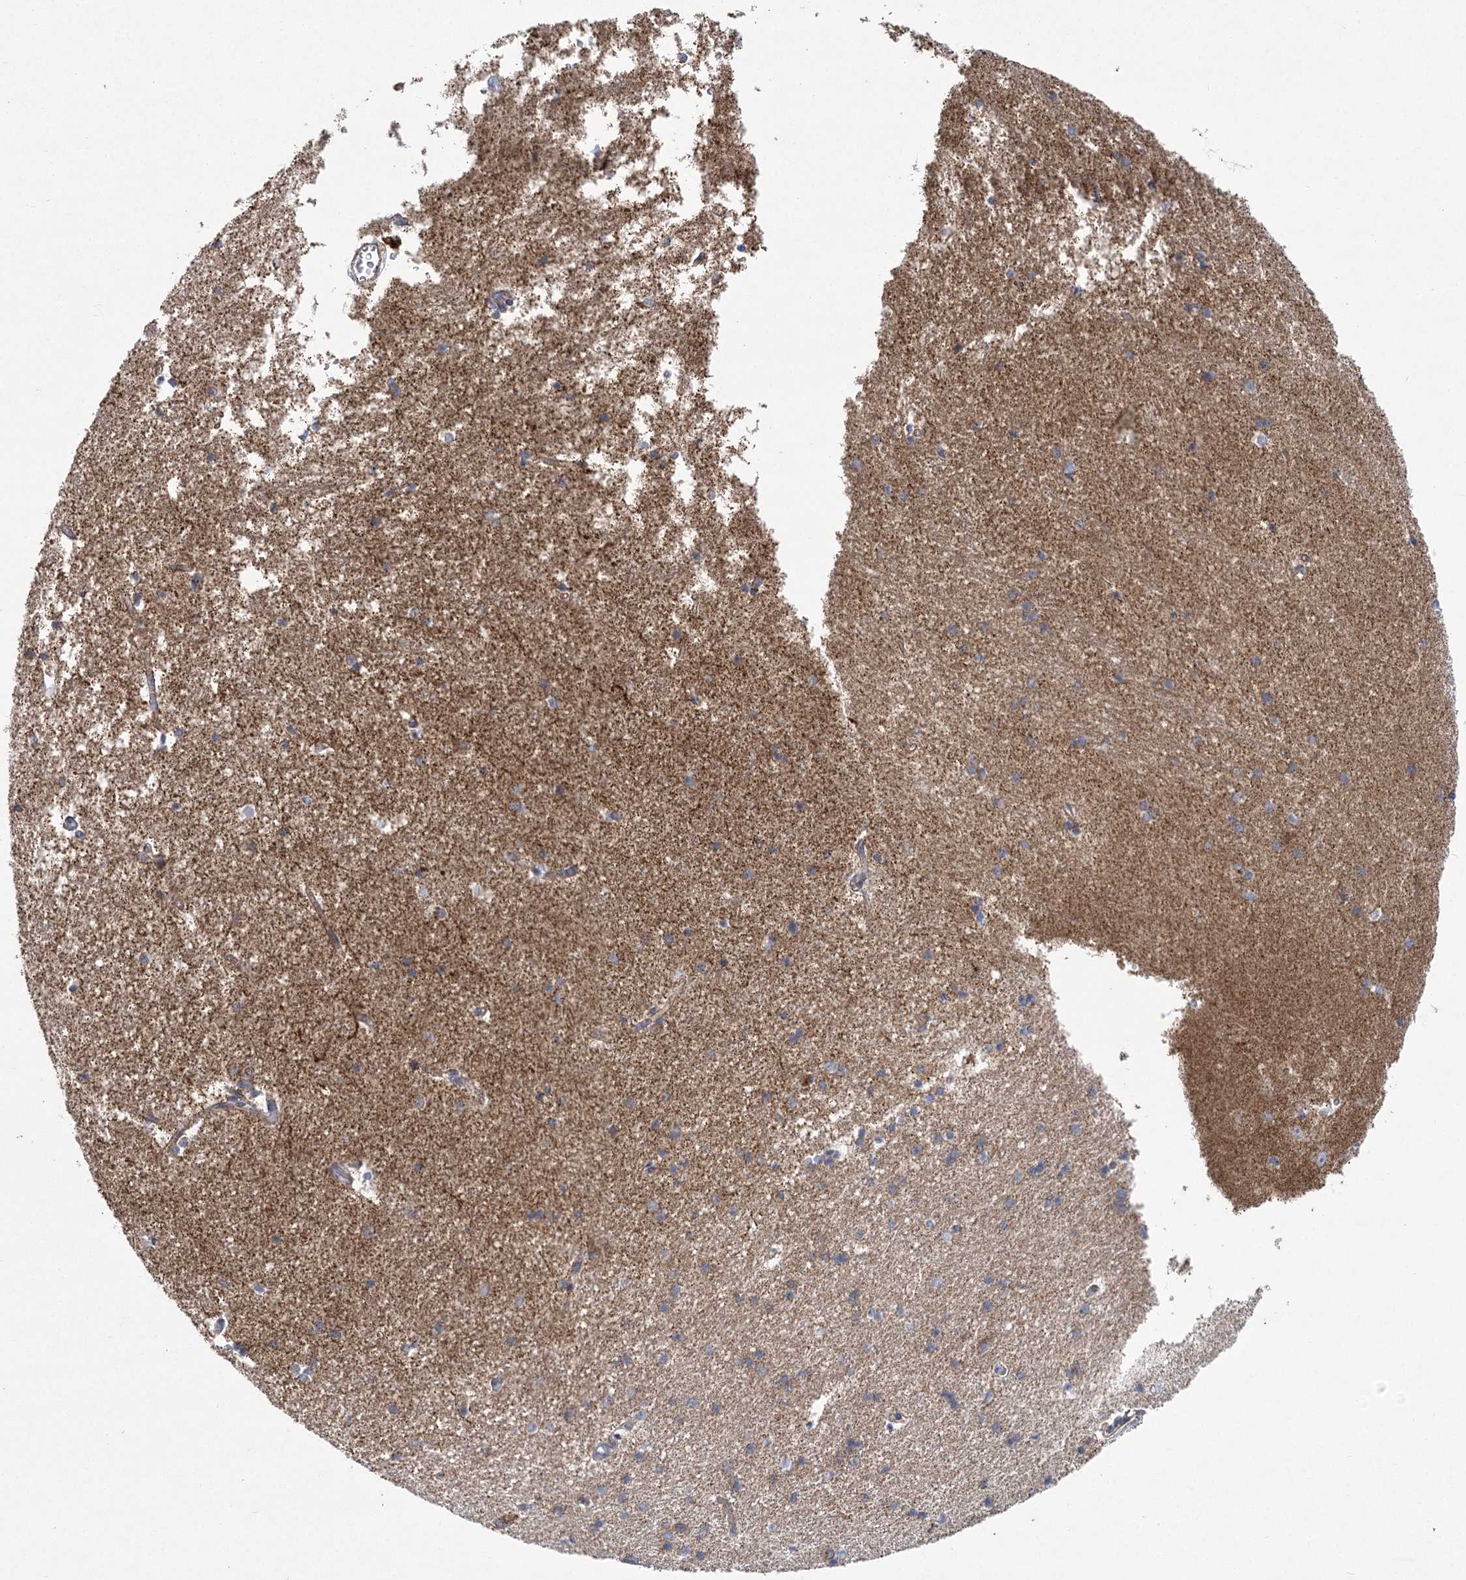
{"staining": {"intensity": "negative", "quantity": "none", "location": "none"}, "tissue": "hippocampus", "cell_type": "Glial cells", "image_type": "normal", "snomed": [{"axis": "morphology", "description": "Normal tissue, NOS"}, {"axis": "topography", "description": "Hippocampus"}], "caption": "High magnification brightfield microscopy of normal hippocampus stained with DAB (3,3'-diaminobenzidine) (brown) and counterstained with hematoxylin (blue): glial cells show no significant staining.", "gene": "SNX7", "patient": {"sex": "male", "age": 45}}